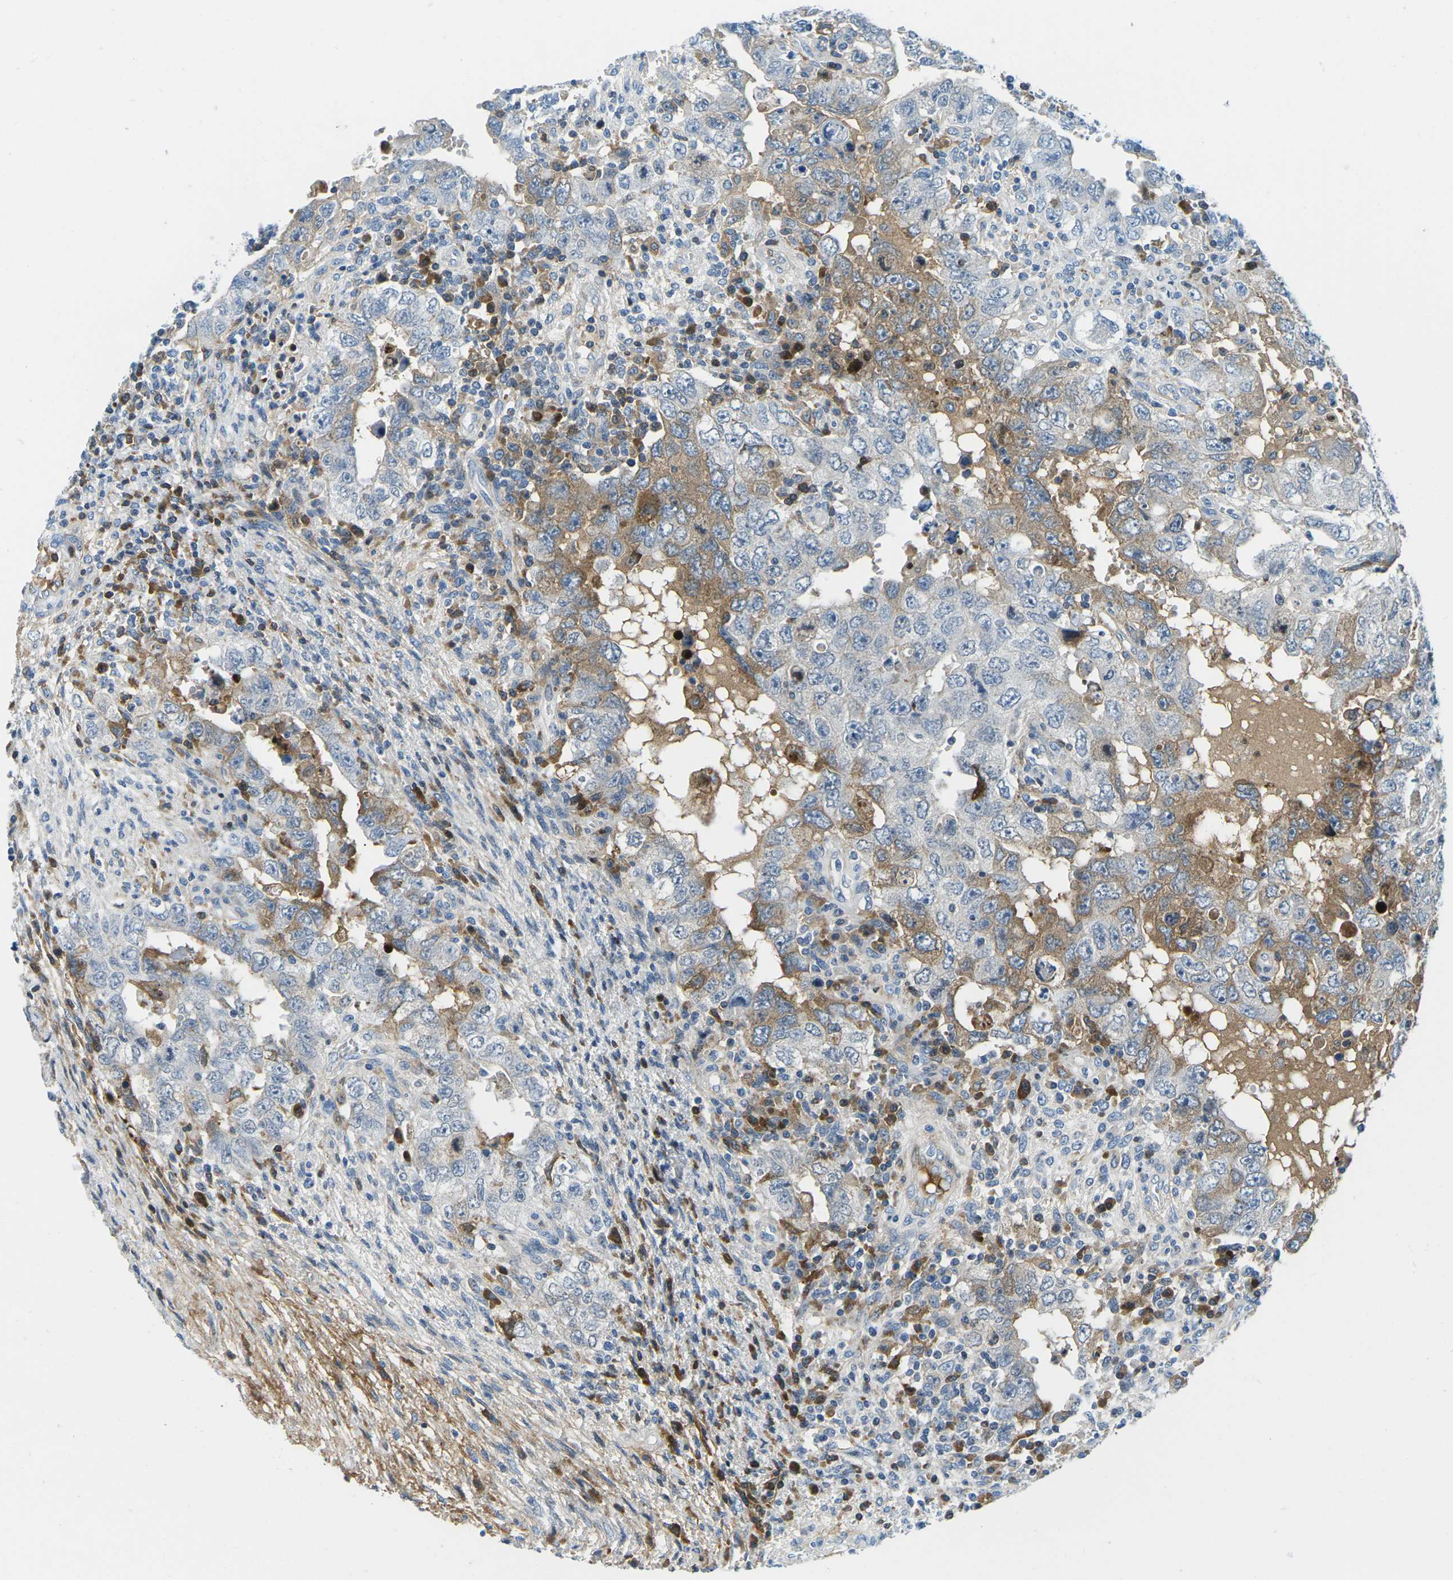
{"staining": {"intensity": "moderate", "quantity": "<25%", "location": "cytoplasmic/membranous"}, "tissue": "testis cancer", "cell_type": "Tumor cells", "image_type": "cancer", "snomed": [{"axis": "morphology", "description": "Carcinoma, Embryonal, NOS"}, {"axis": "topography", "description": "Testis"}], "caption": "Protein expression analysis of human testis cancer reveals moderate cytoplasmic/membranous positivity in about <25% of tumor cells.", "gene": "CFB", "patient": {"sex": "male", "age": 26}}